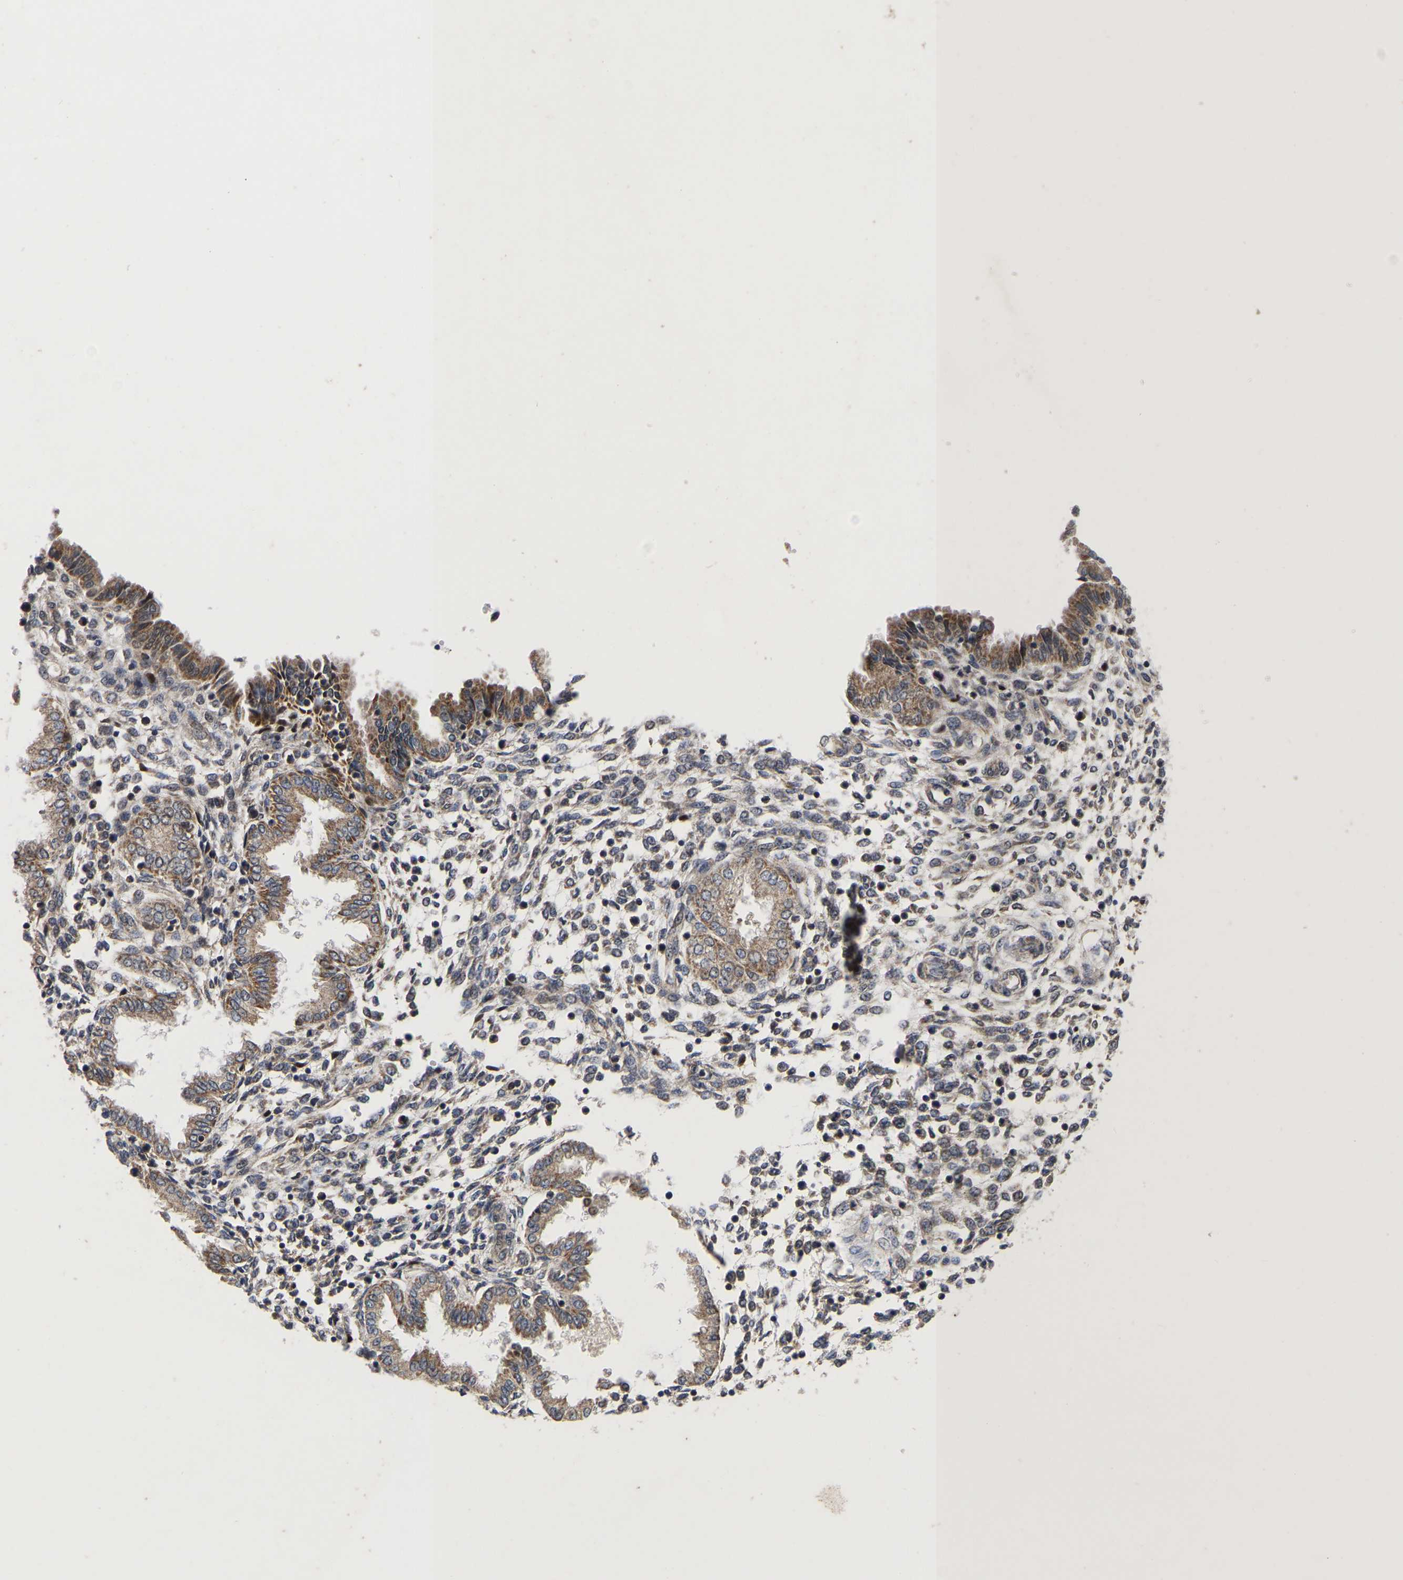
{"staining": {"intensity": "moderate", "quantity": "25%-75%", "location": "nuclear"}, "tissue": "endometrium", "cell_type": "Cells in endometrial stroma", "image_type": "normal", "snomed": [{"axis": "morphology", "description": "Normal tissue, NOS"}, {"axis": "topography", "description": "Endometrium"}], "caption": "This photomicrograph demonstrates immunohistochemistry (IHC) staining of unremarkable human endometrium, with medium moderate nuclear positivity in about 25%-75% of cells in endometrial stroma.", "gene": "JUNB", "patient": {"sex": "female", "age": 33}}